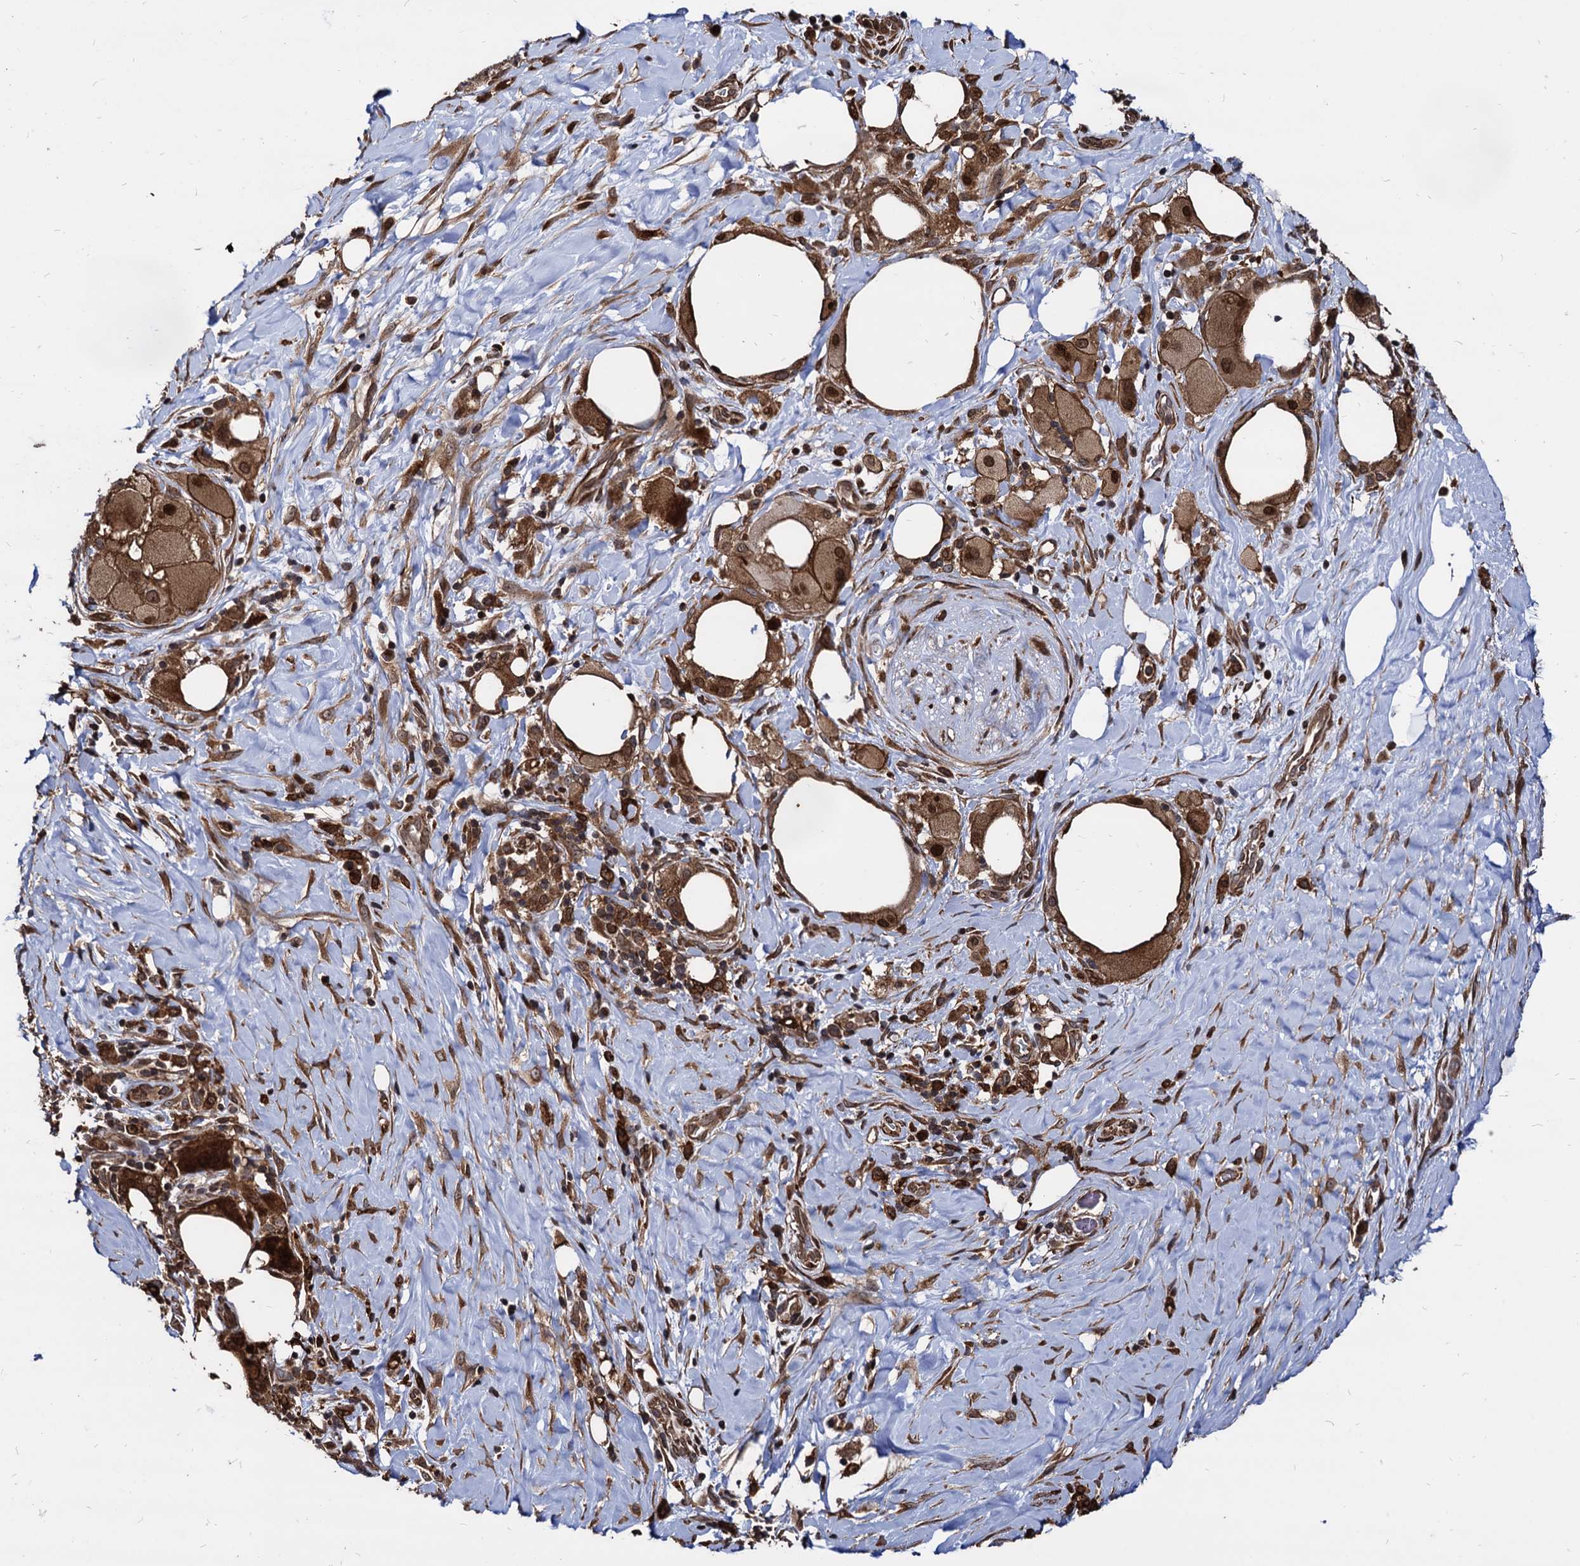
{"staining": {"intensity": "moderate", "quantity": ">75%", "location": "cytoplasmic/membranous,nuclear"}, "tissue": "pancreatic cancer", "cell_type": "Tumor cells", "image_type": "cancer", "snomed": [{"axis": "morphology", "description": "Adenocarcinoma, NOS"}, {"axis": "topography", "description": "Pancreas"}], "caption": "Adenocarcinoma (pancreatic) stained for a protein (brown) exhibits moderate cytoplasmic/membranous and nuclear positive staining in approximately >75% of tumor cells.", "gene": "ANKRD12", "patient": {"sex": "male", "age": 58}}